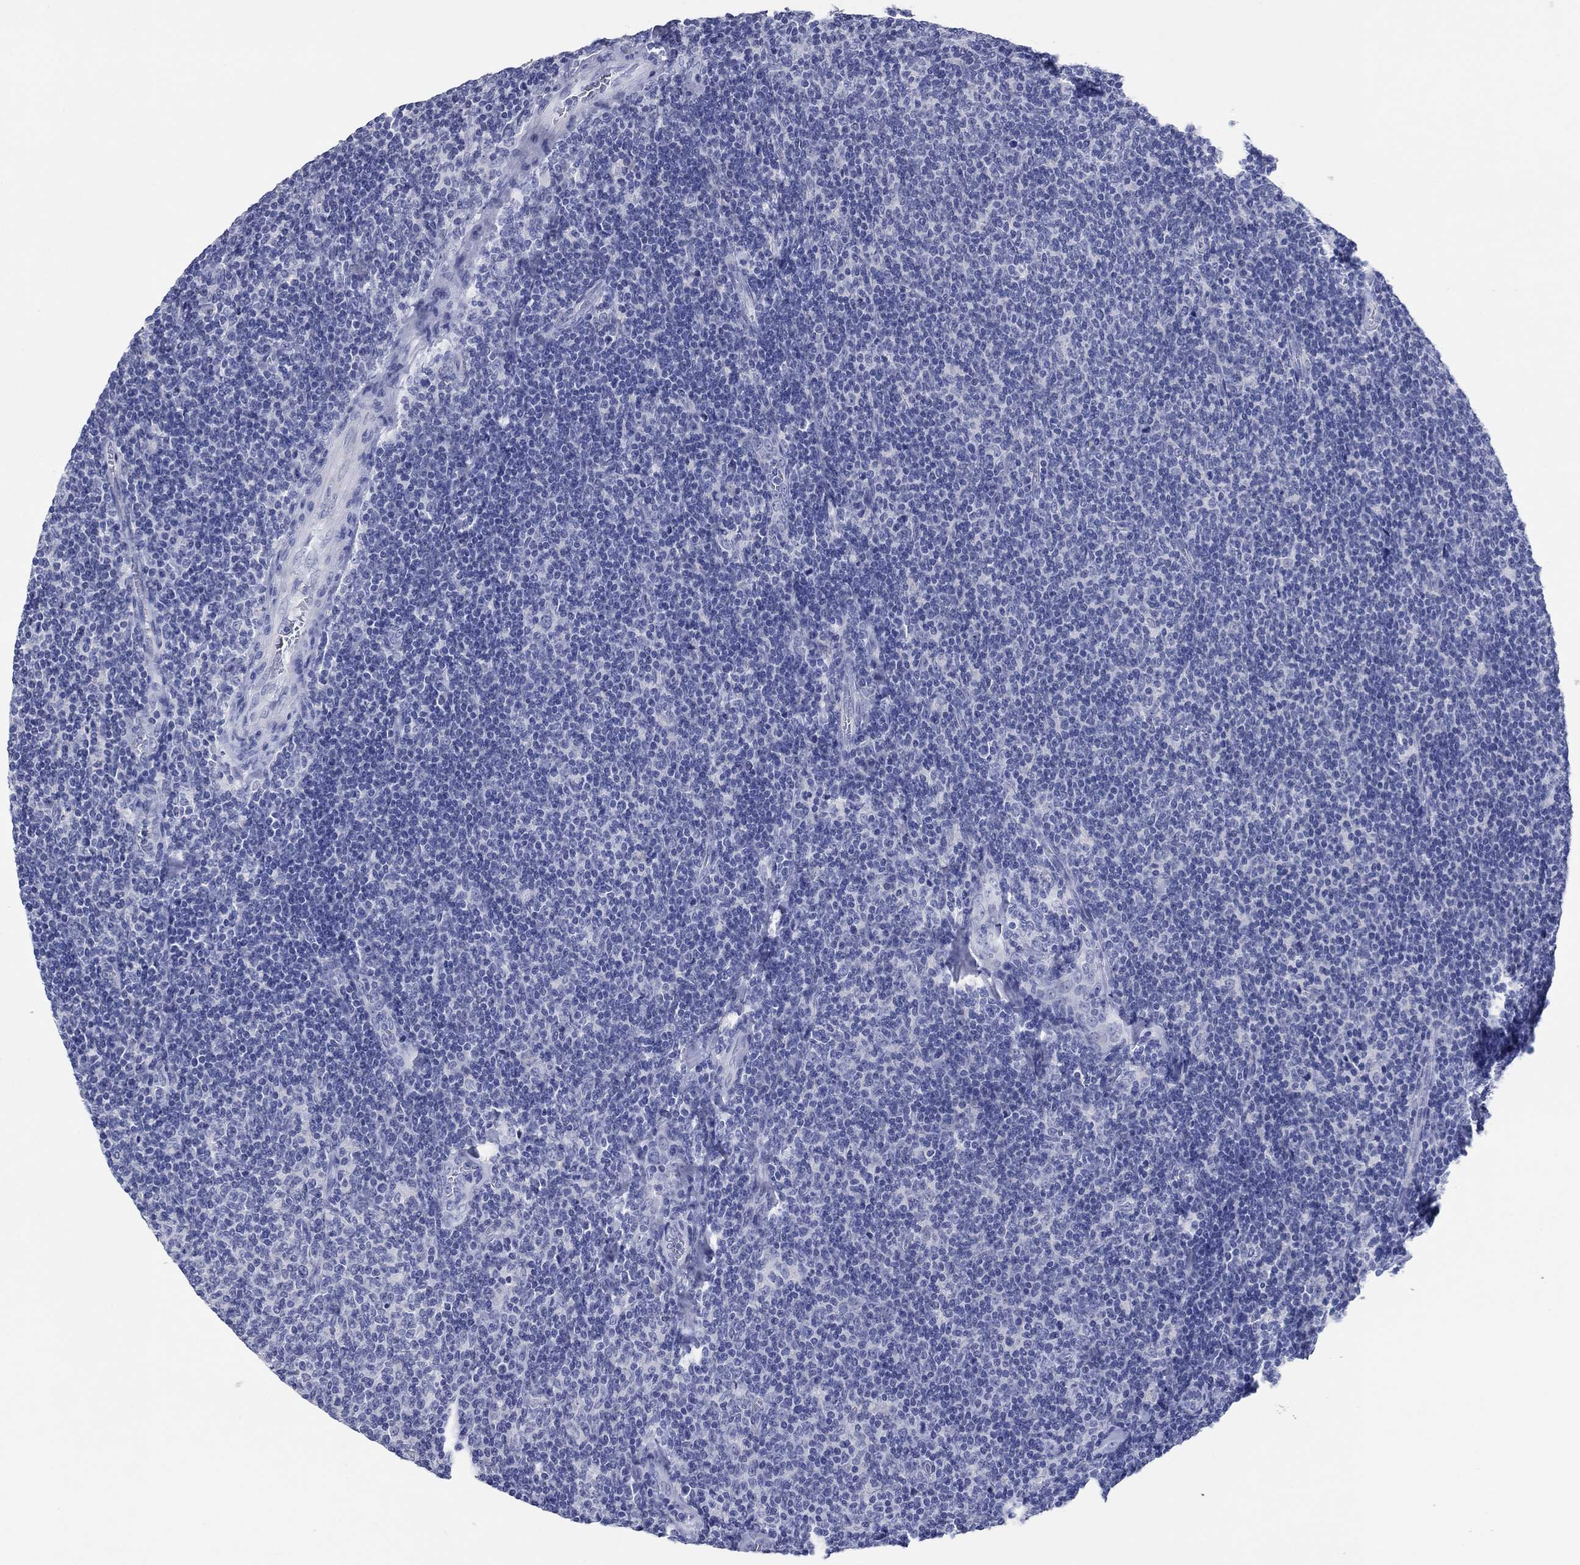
{"staining": {"intensity": "negative", "quantity": "none", "location": "none"}, "tissue": "lymphoma", "cell_type": "Tumor cells", "image_type": "cancer", "snomed": [{"axis": "morphology", "description": "Malignant lymphoma, non-Hodgkin's type, Low grade"}, {"axis": "topography", "description": "Lymph node"}], "caption": "An IHC micrograph of lymphoma is shown. There is no staining in tumor cells of lymphoma. (DAB (3,3'-diaminobenzidine) immunohistochemistry (IHC) visualized using brightfield microscopy, high magnification).", "gene": "POU5F1", "patient": {"sex": "male", "age": 52}}